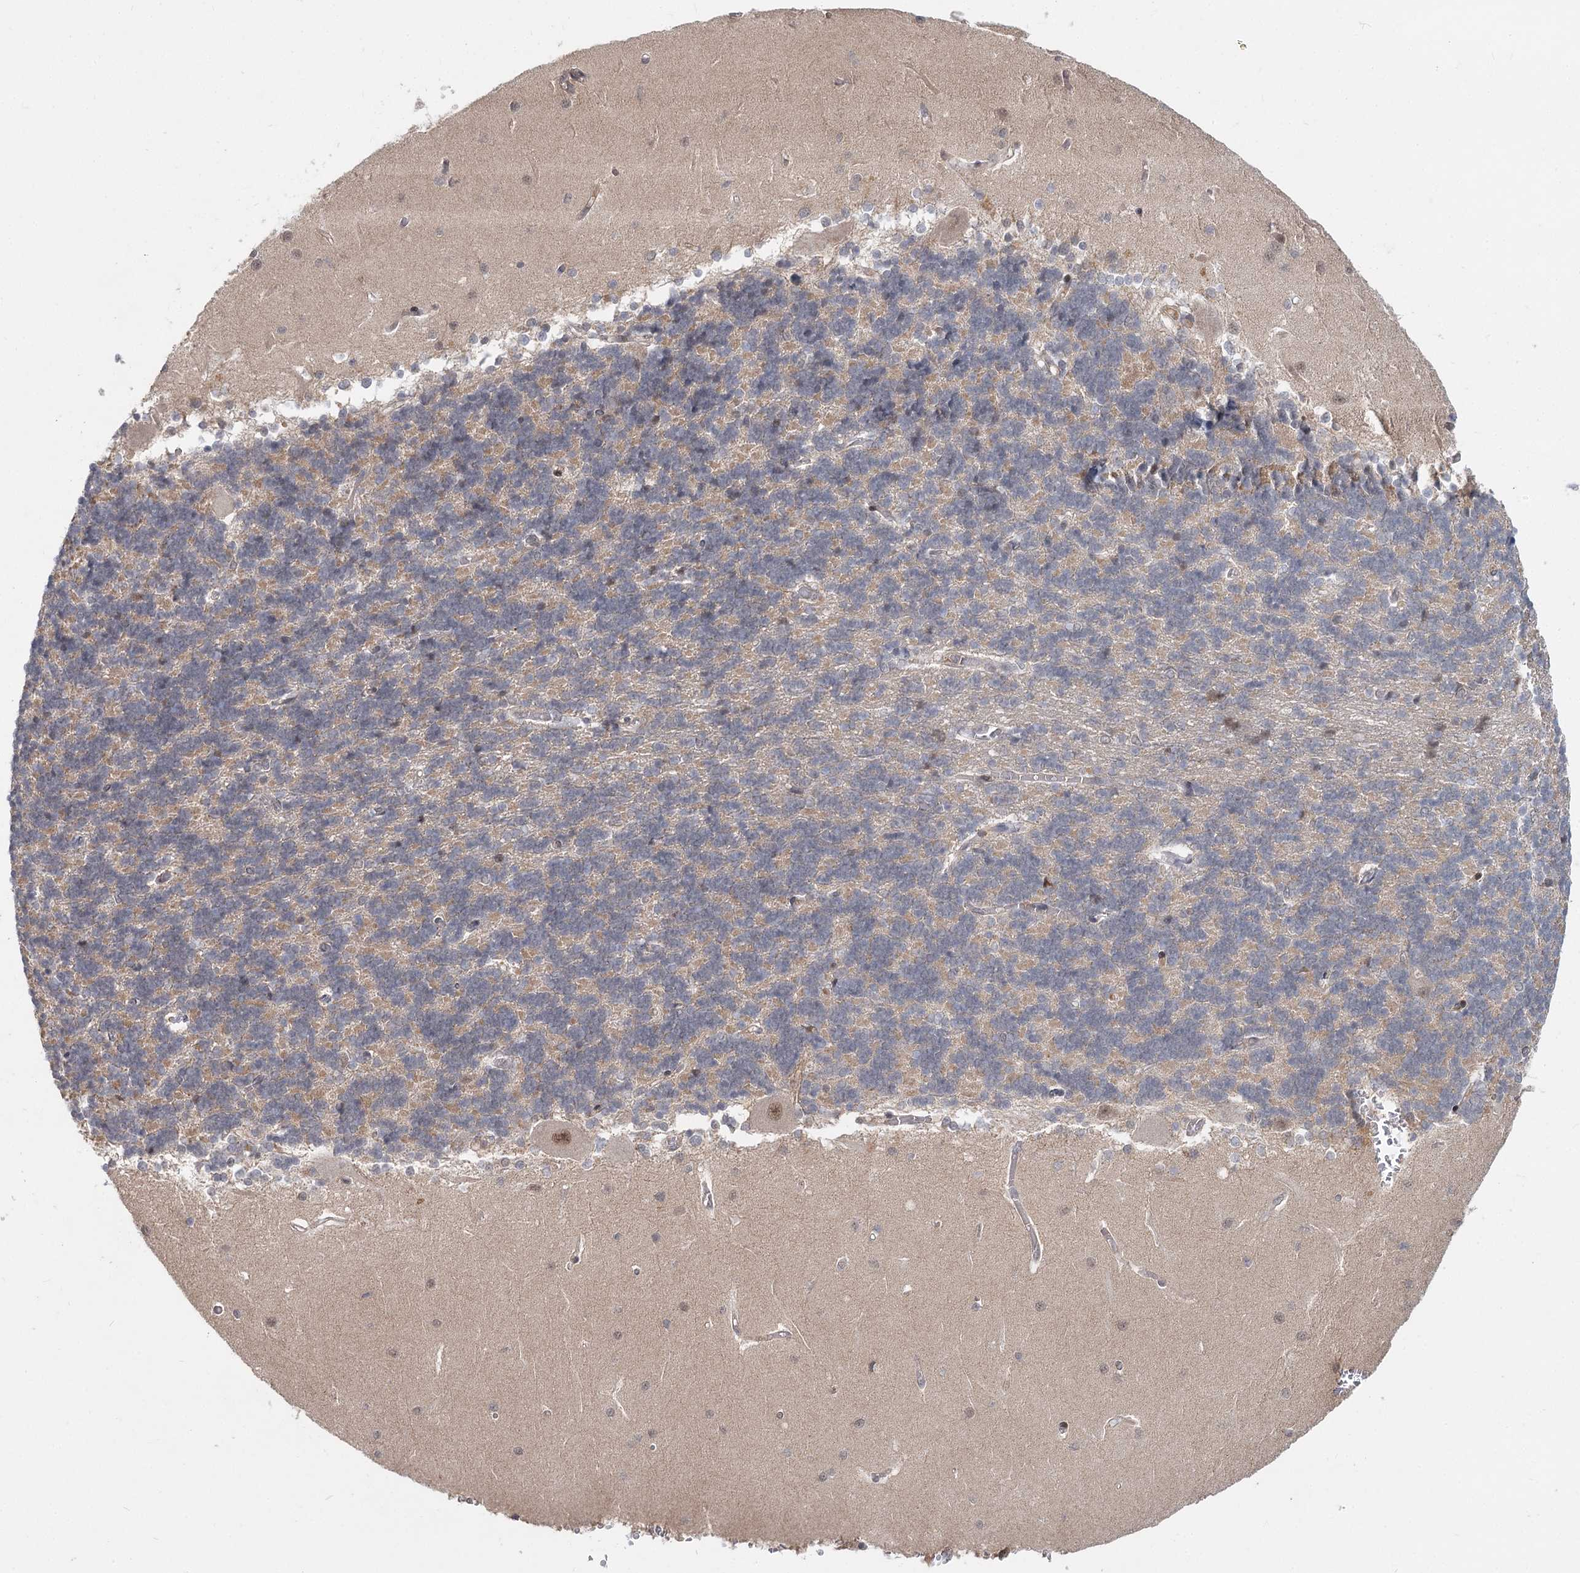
{"staining": {"intensity": "moderate", "quantity": "25%-75%", "location": "cytoplasmic/membranous"}, "tissue": "cerebellum", "cell_type": "Cells in granular layer", "image_type": "normal", "snomed": [{"axis": "morphology", "description": "Normal tissue, NOS"}, {"axis": "topography", "description": "Cerebellum"}], "caption": "IHC (DAB) staining of unremarkable cerebellum displays moderate cytoplasmic/membranous protein expression in about 25%-75% of cells in granular layer. Nuclei are stained in blue.", "gene": "AP3B1", "patient": {"sex": "male", "age": 37}}